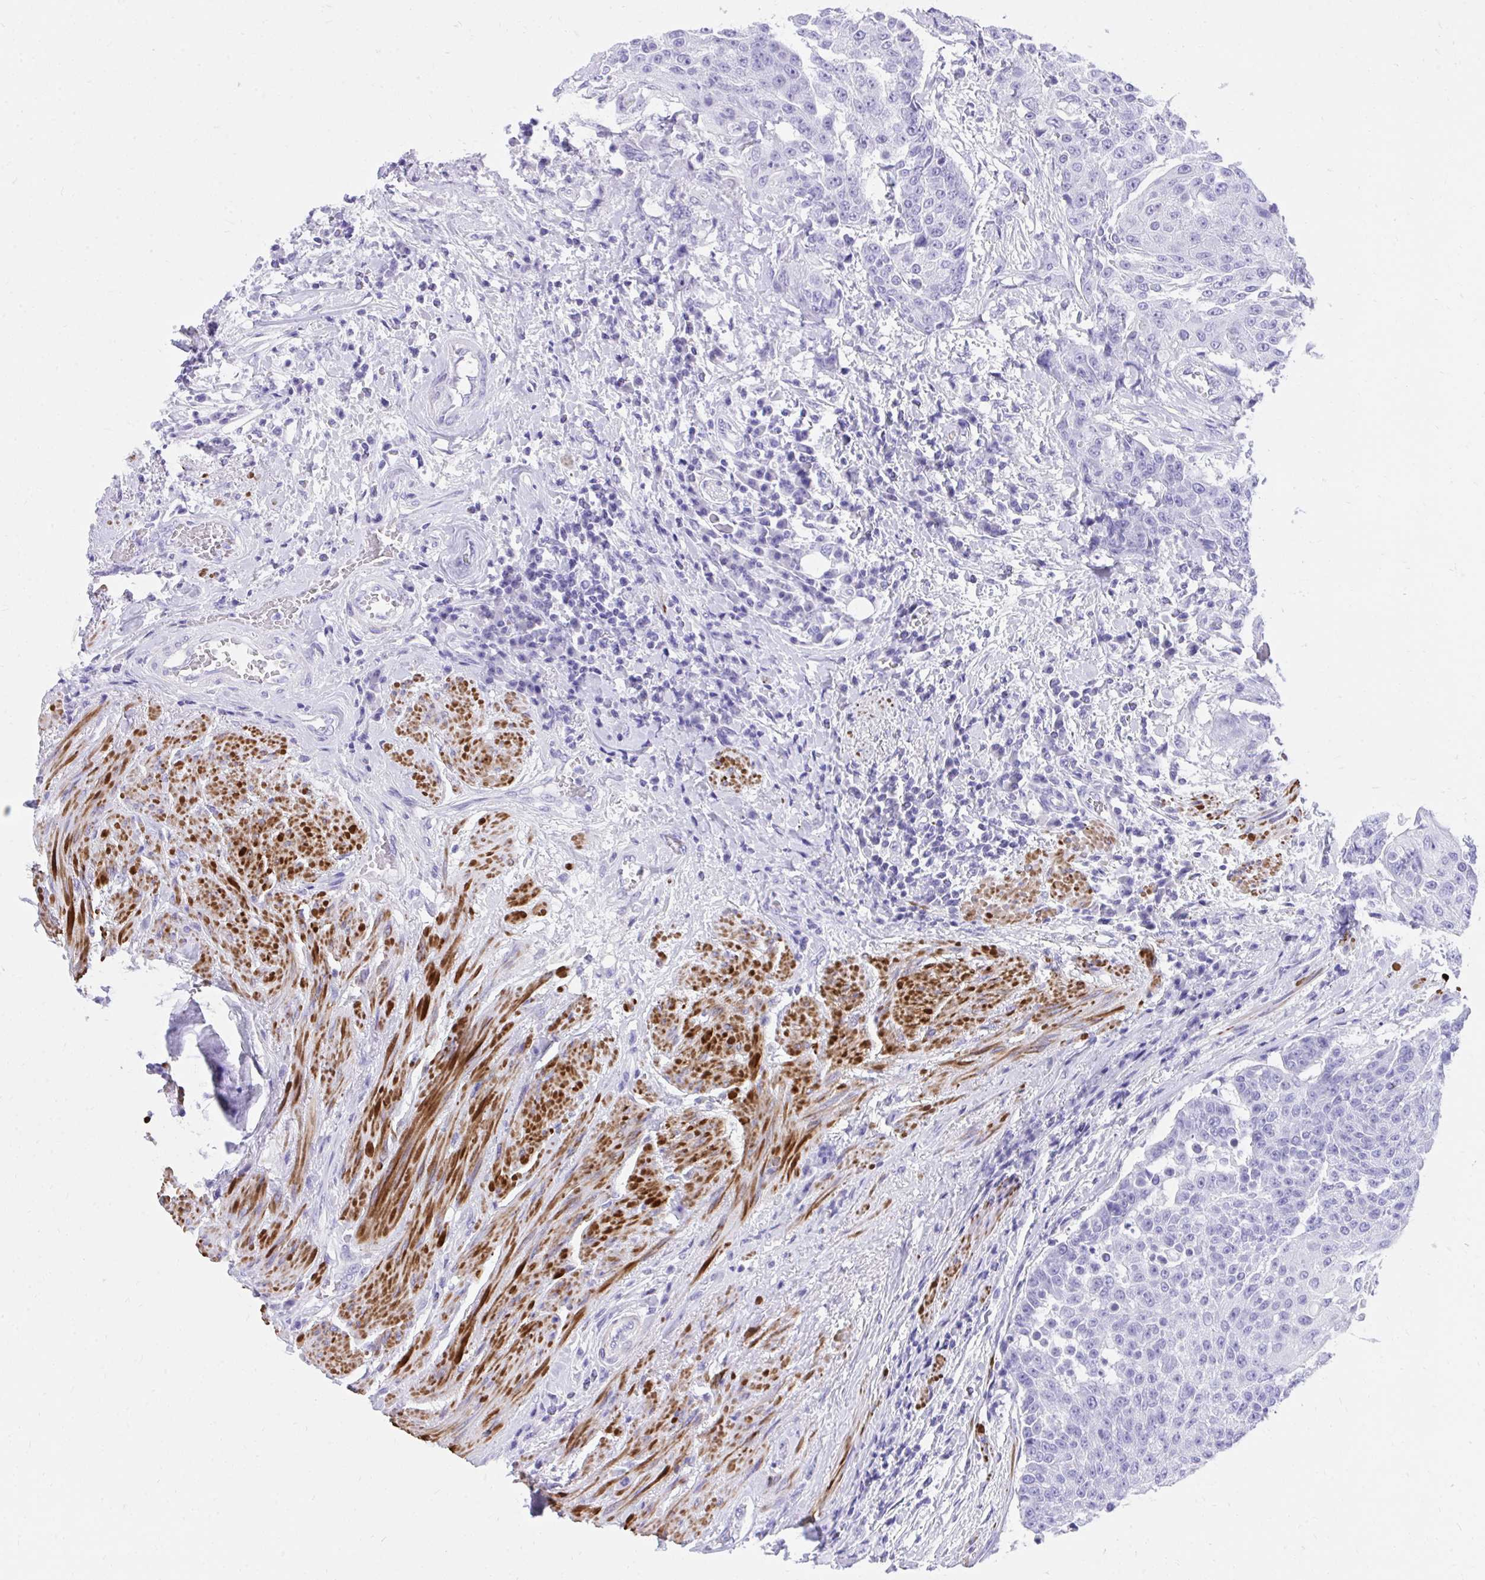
{"staining": {"intensity": "negative", "quantity": "none", "location": "none"}, "tissue": "urothelial cancer", "cell_type": "Tumor cells", "image_type": "cancer", "snomed": [{"axis": "morphology", "description": "Urothelial carcinoma, High grade"}, {"axis": "topography", "description": "Urinary bladder"}], "caption": "Immunohistochemistry (IHC) of human high-grade urothelial carcinoma shows no expression in tumor cells. (Stains: DAB IHC with hematoxylin counter stain, Microscopy: brightfield microscopy at high magnification).", "gene": "KCNN4", "patient": {"sex": "female", "age": 63}}